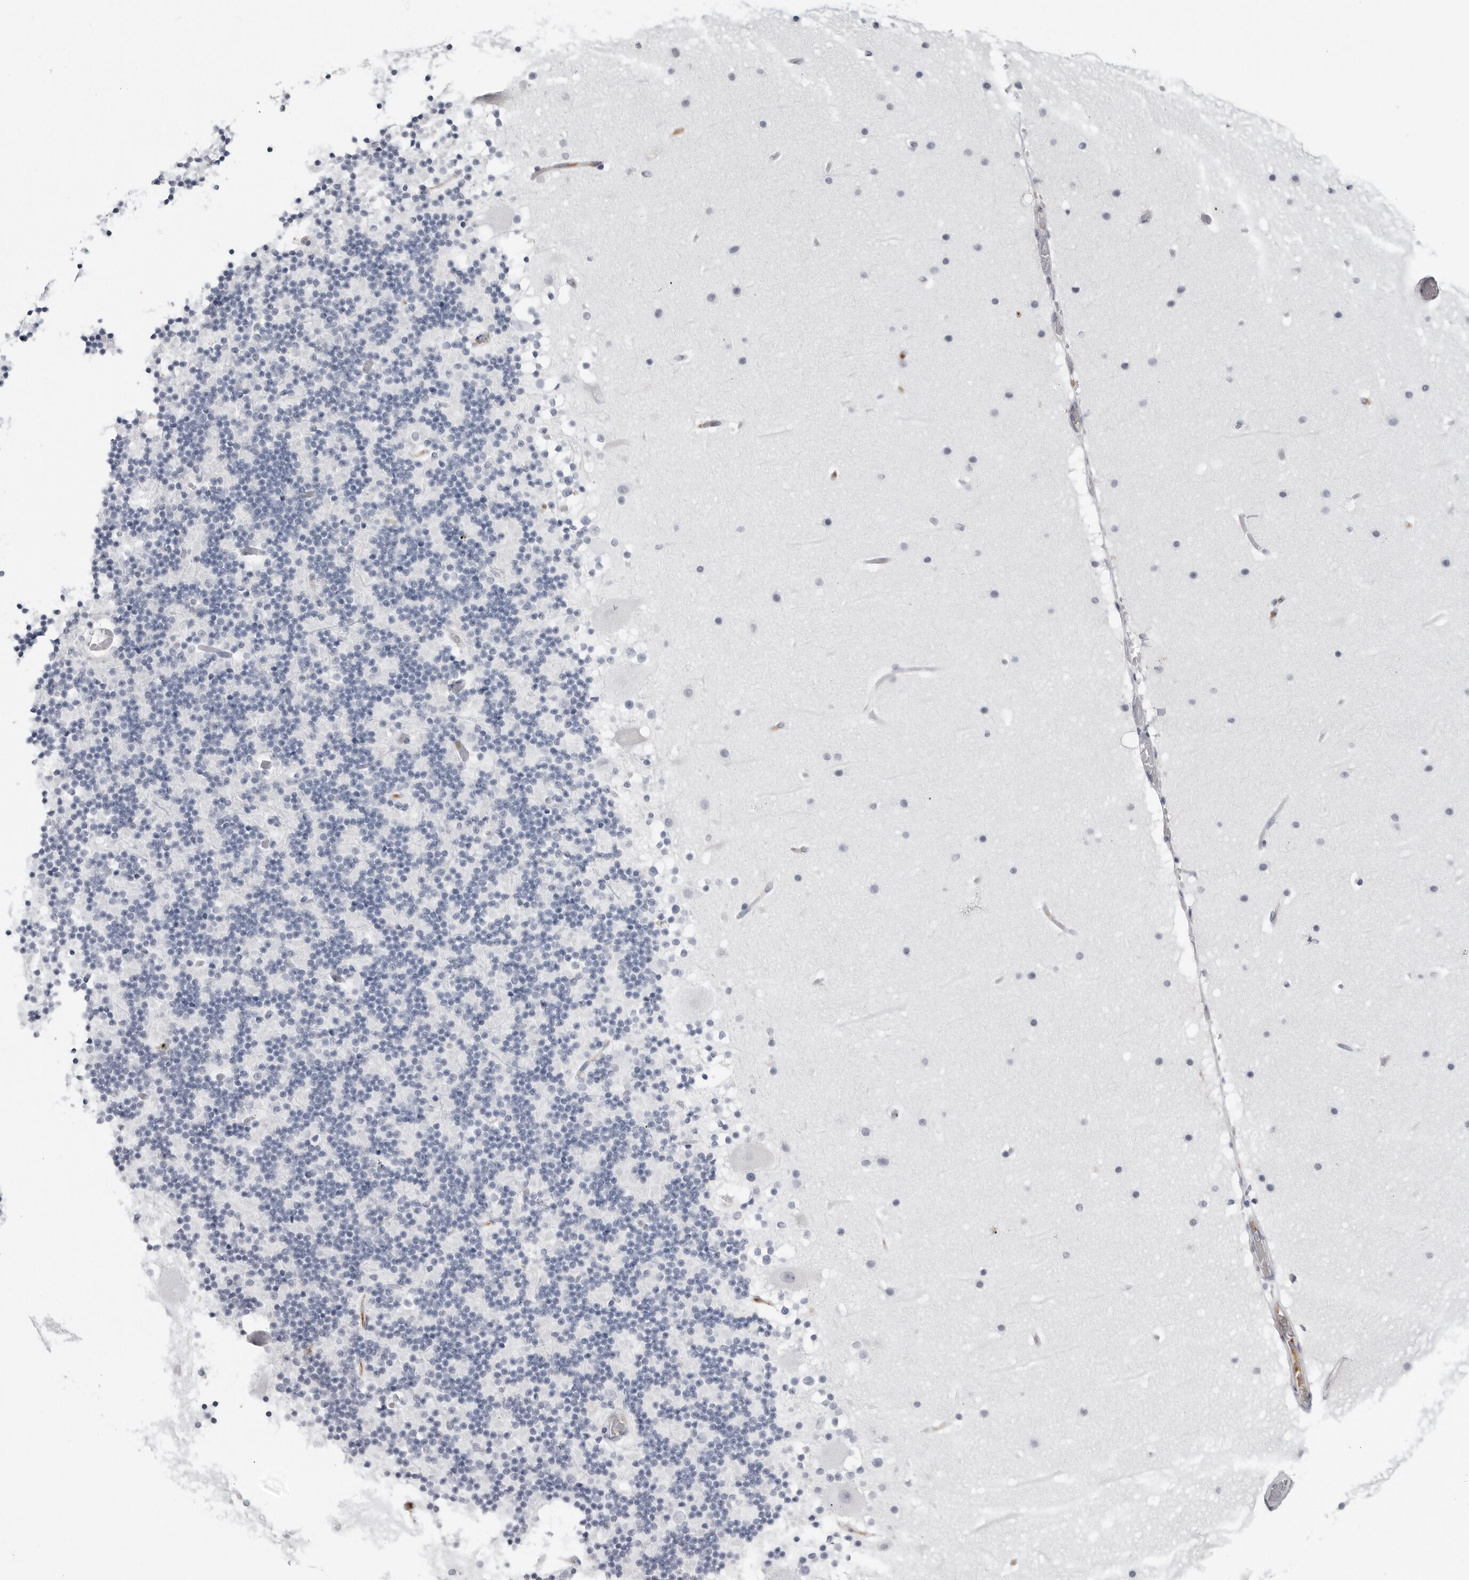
{"staining": {"intensity": "negative", "quantity": "none", "location": "none"}, "tissue": "cerebellum", "cell_type": "Cells in granular layer", "image_type": "normal", "snomed": [{"axis": "morphology", "description": "Normal tissue, NOS"}, {"axis": "topography", "description": "Cerebellum"}], "caption": "Protein analysis of benign cerebellum exhibits no significant staining in cells in granular layer.", "gene": "SERPINF2", "patient": {"sex": "male", "age": 57}}